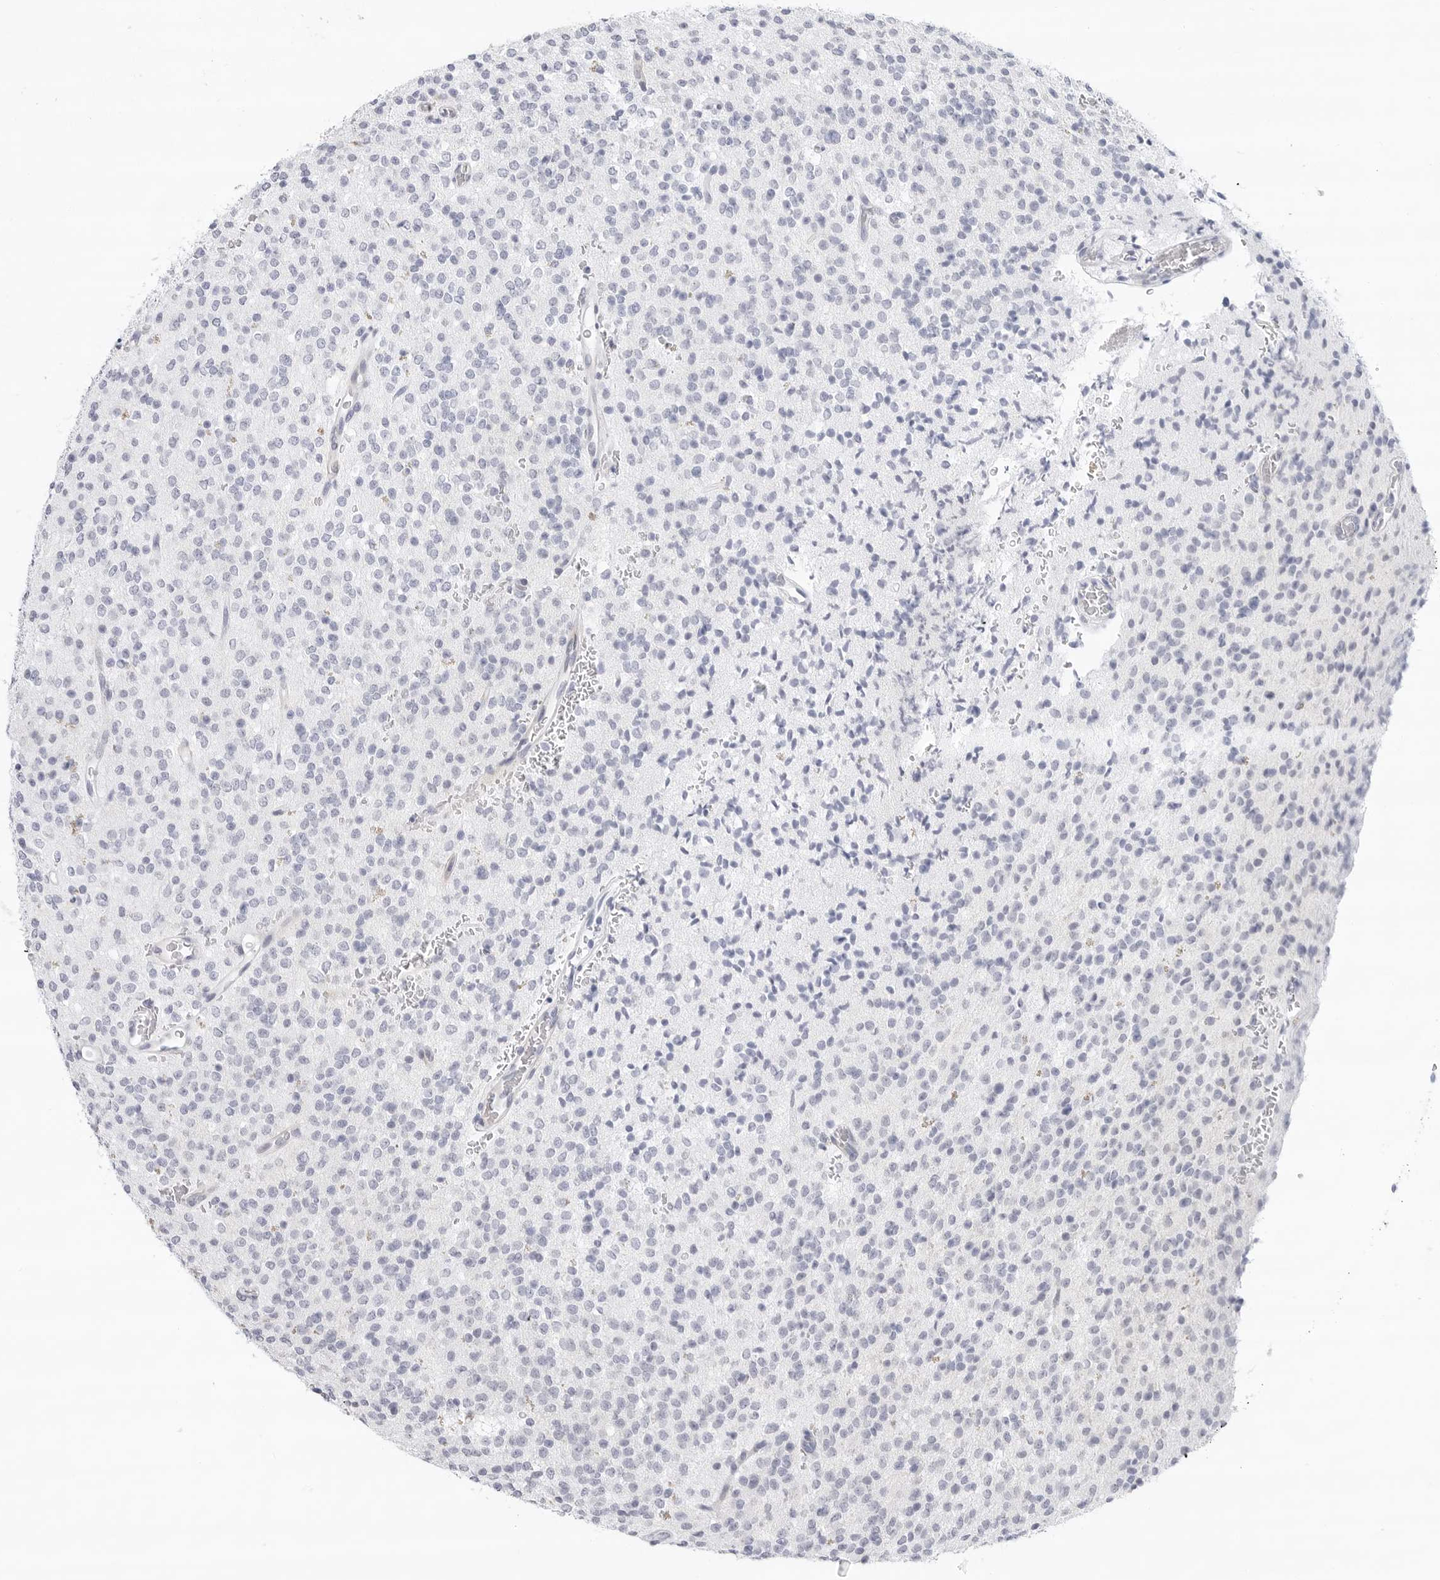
{"staining": {"intensity": "negative", "quantity": "none", "location": "none"}, "tissue": "glioma", "cell_type": "Tumor cells", "image_type": "cancer", "snomed": [{"axis": "morphology", "description": "Glioma, malignant, High grade"}, {"axis": "topography", "description": "Brain"}], "caption": "Human high-grade glioma (malignant) stained for a protein using IHC reveals no staining in tumor cells.", "gene": "SLC19A1", "patient": {"sex": "male", "age": 34}}